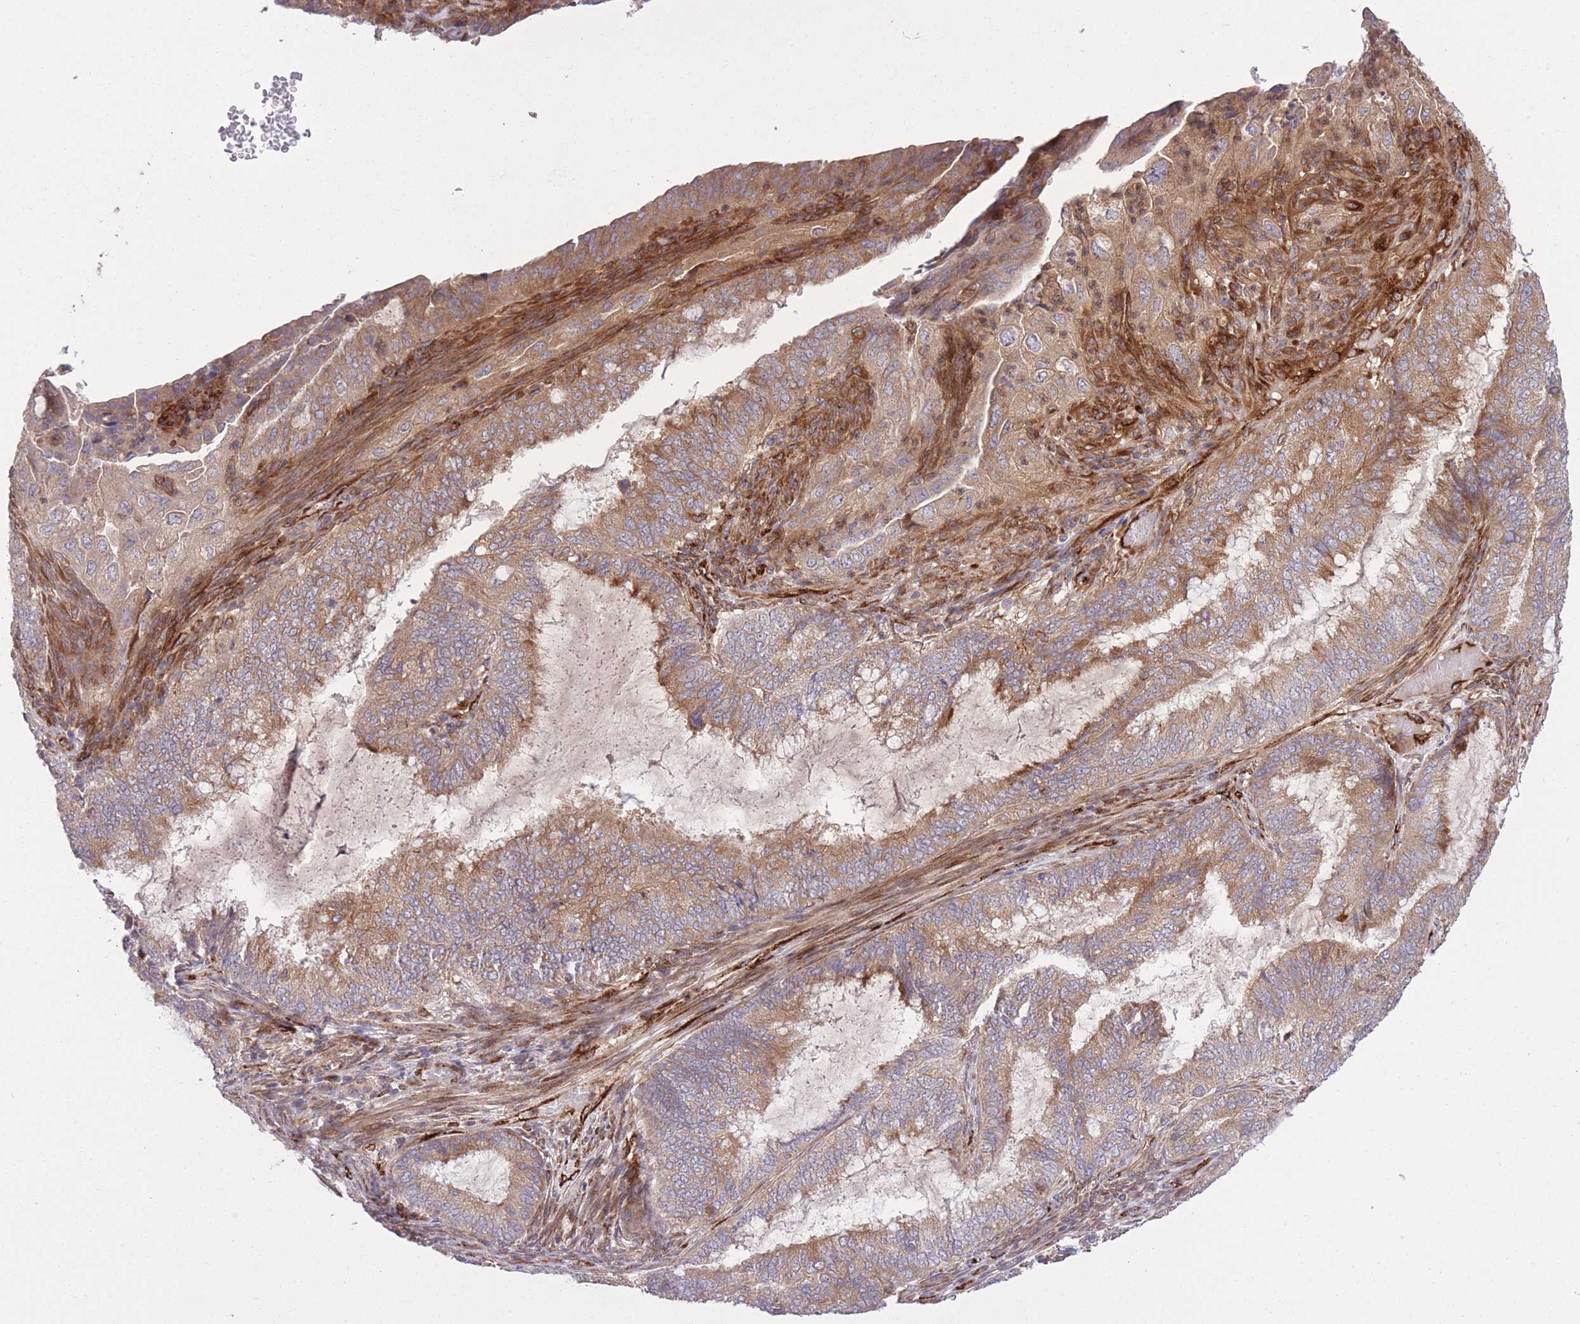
{"staining": {"intensity": "moderate", "quantity": "25%-75%", "location": "cytoplasmic/membranous"}, "tissue": "endometrial cancer", "cell_type": "Tumor cells", "image_type": "cancer", "snomed": [{"axis": "morphology", "description": "Adenocarcinoma, NOS"}, {"axis": "topography", "description": "Endometrium"}], "caption": "This histopathology image reveals endometrial adenocarcinoma stained with IHC to label a protein in brown. The cytoplasmic/membranous of tumor cells show moderate positivity for the protein. Nuclei are counter-stained blue.", "gene": "CISH", "patient": {"sex": "female", "age": 51}}